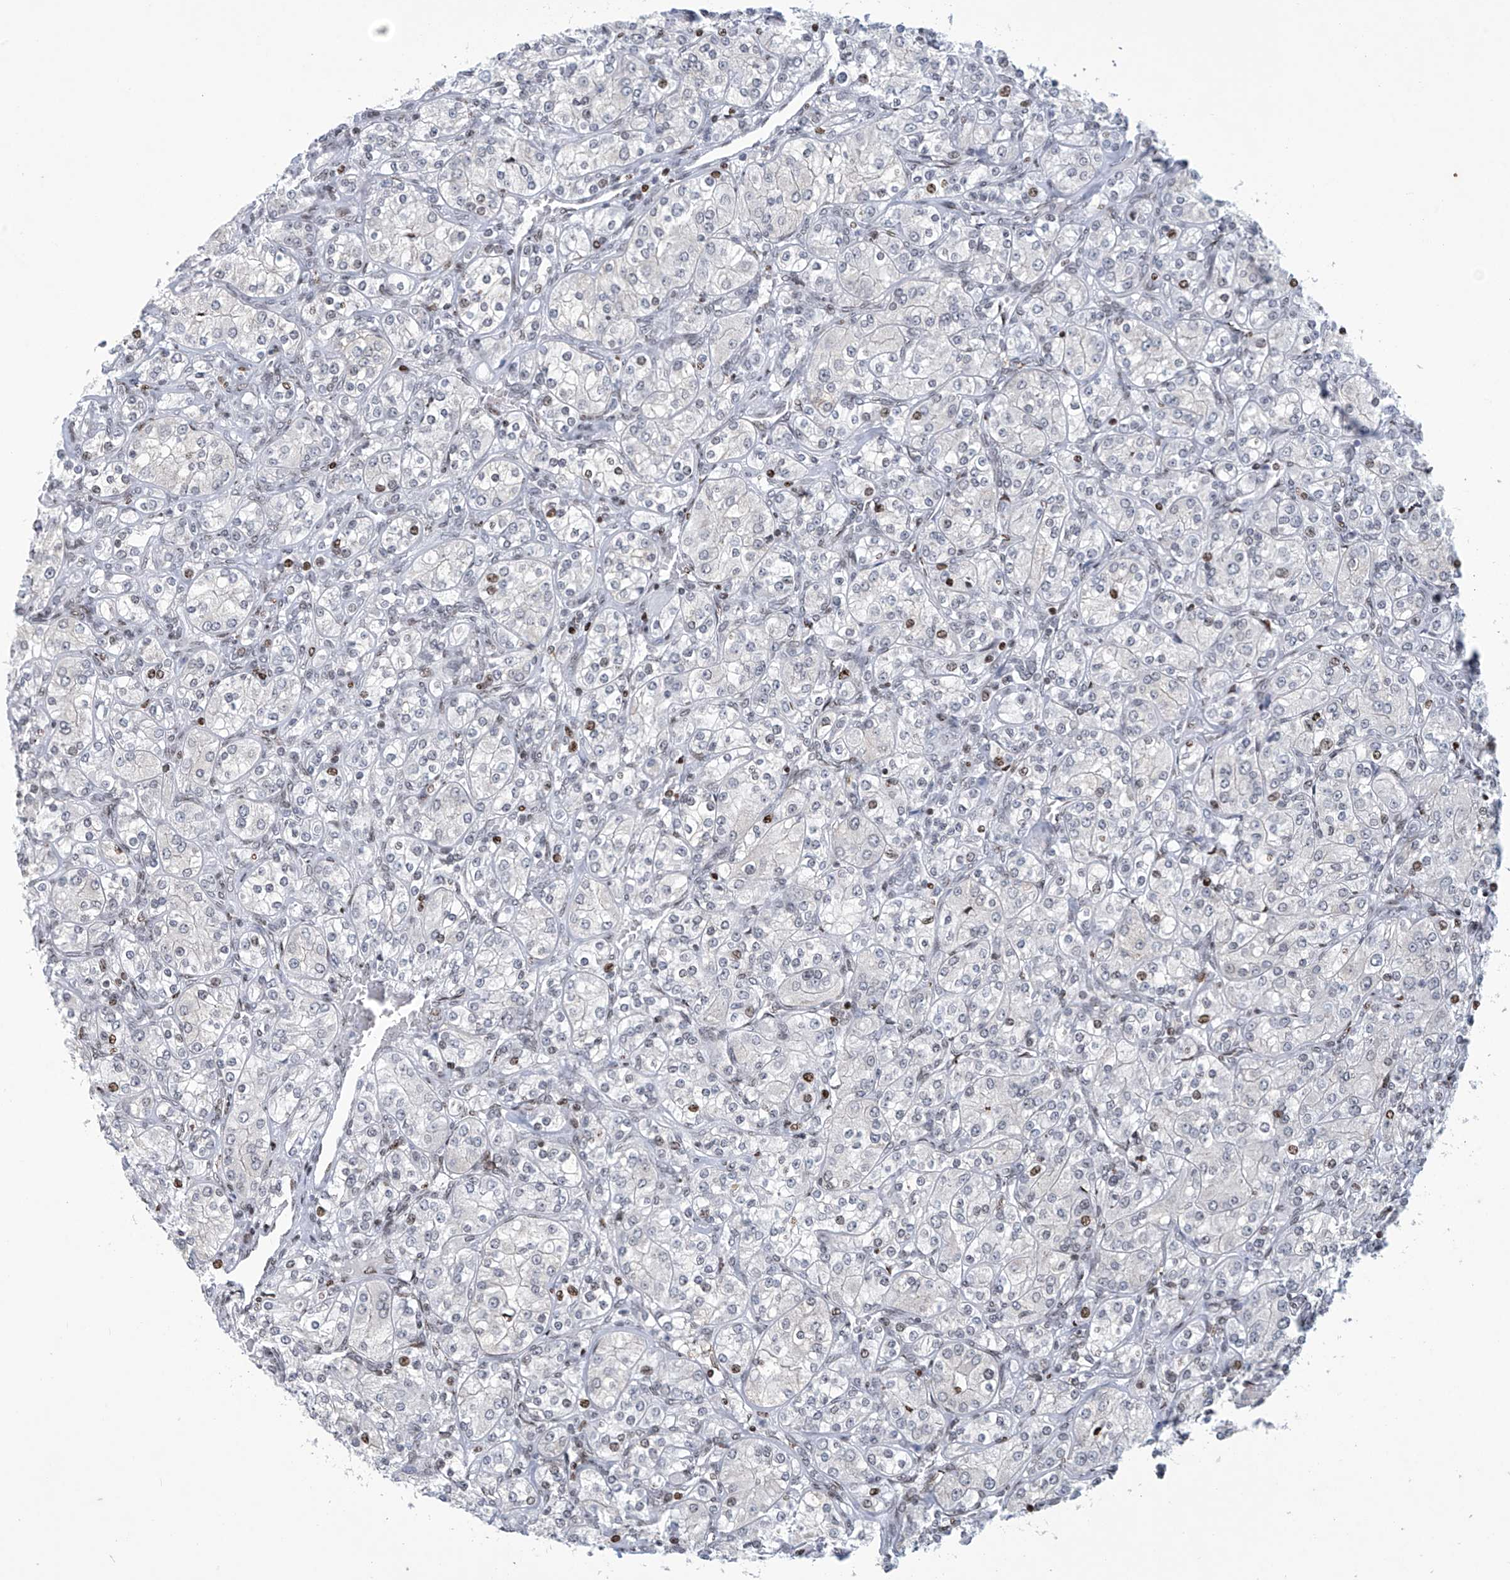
{"staining": {"intensity": "moderate", "quantity": "<25%", "location": "nuclear"}, "tissue": "renal cancer", "cell_type": "Tumor cells", "image_type": "cancer", "snomed": [{"axis": "morphology", "description": "Adenocarcinoma, NOS"}, {"axis": "topography", "description": "Kidney"}], "caption": "Protein expression analysis of human renal cancer (adenocarcinoma) reveals moderate nuclear positivity in approximately <25% of tumor cells. Ihc stains the protein in brown and the nuclei are stained blue.", "gene": "RFX7", "patient": {"sex": "male", "age": 77}}